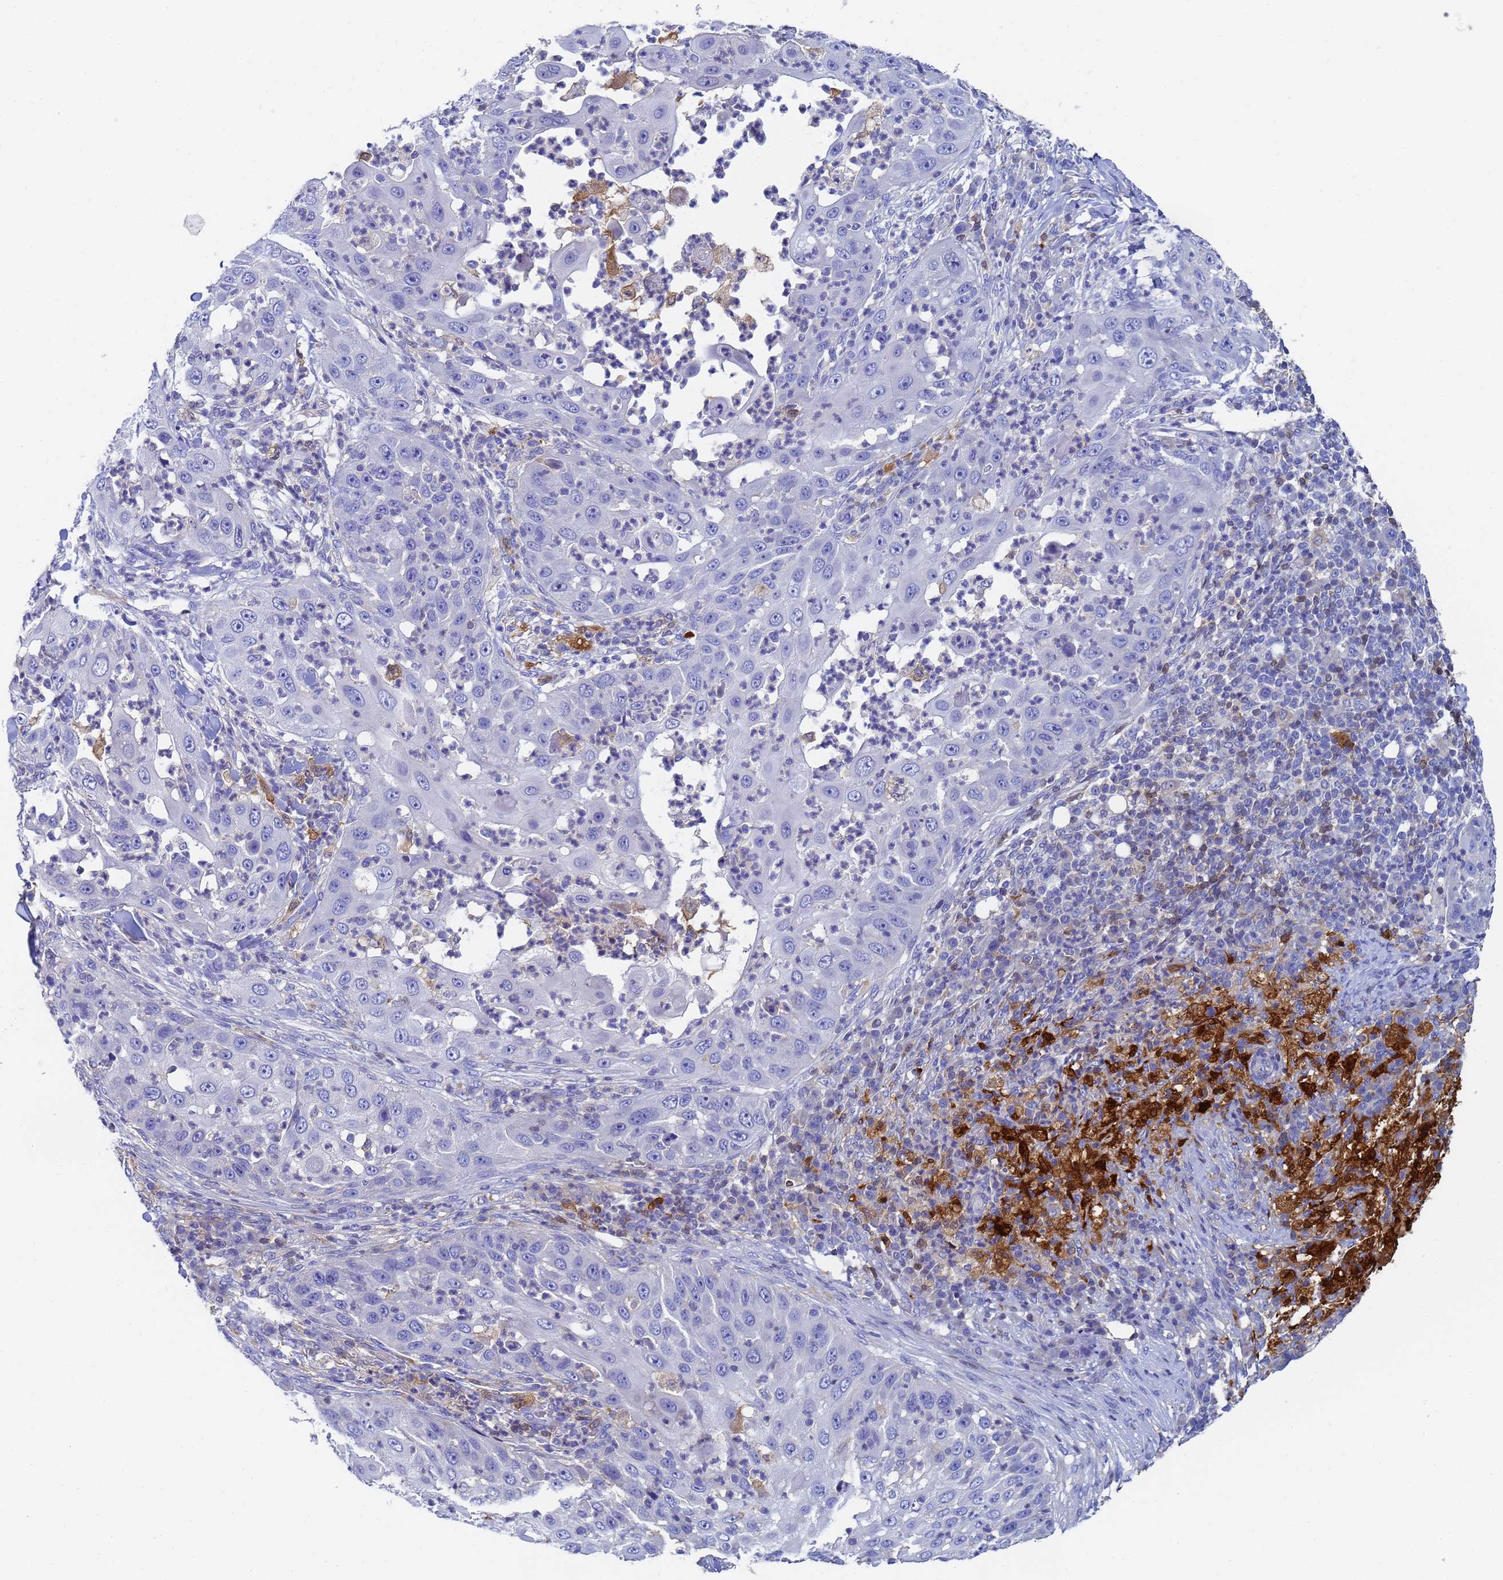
{"staining": {"intensity": "negative", "quantity": "none", "location": "none"}, "tissue": "skin cancer", "cell_type": "Tumor cells", "image_type": "cancer", "snomed": [{"axis": "morphology", "description": "Squamous cell carcinoma, NOS"}, {"axis": "topography", "description": "Skin"}], "caption": "Immunohistochemistry of human squamous cell carcinoma (skin) displays no expression in tumor cells.", "gene": "GCHFR", "patient": {"sex": "female", "age": 44}}